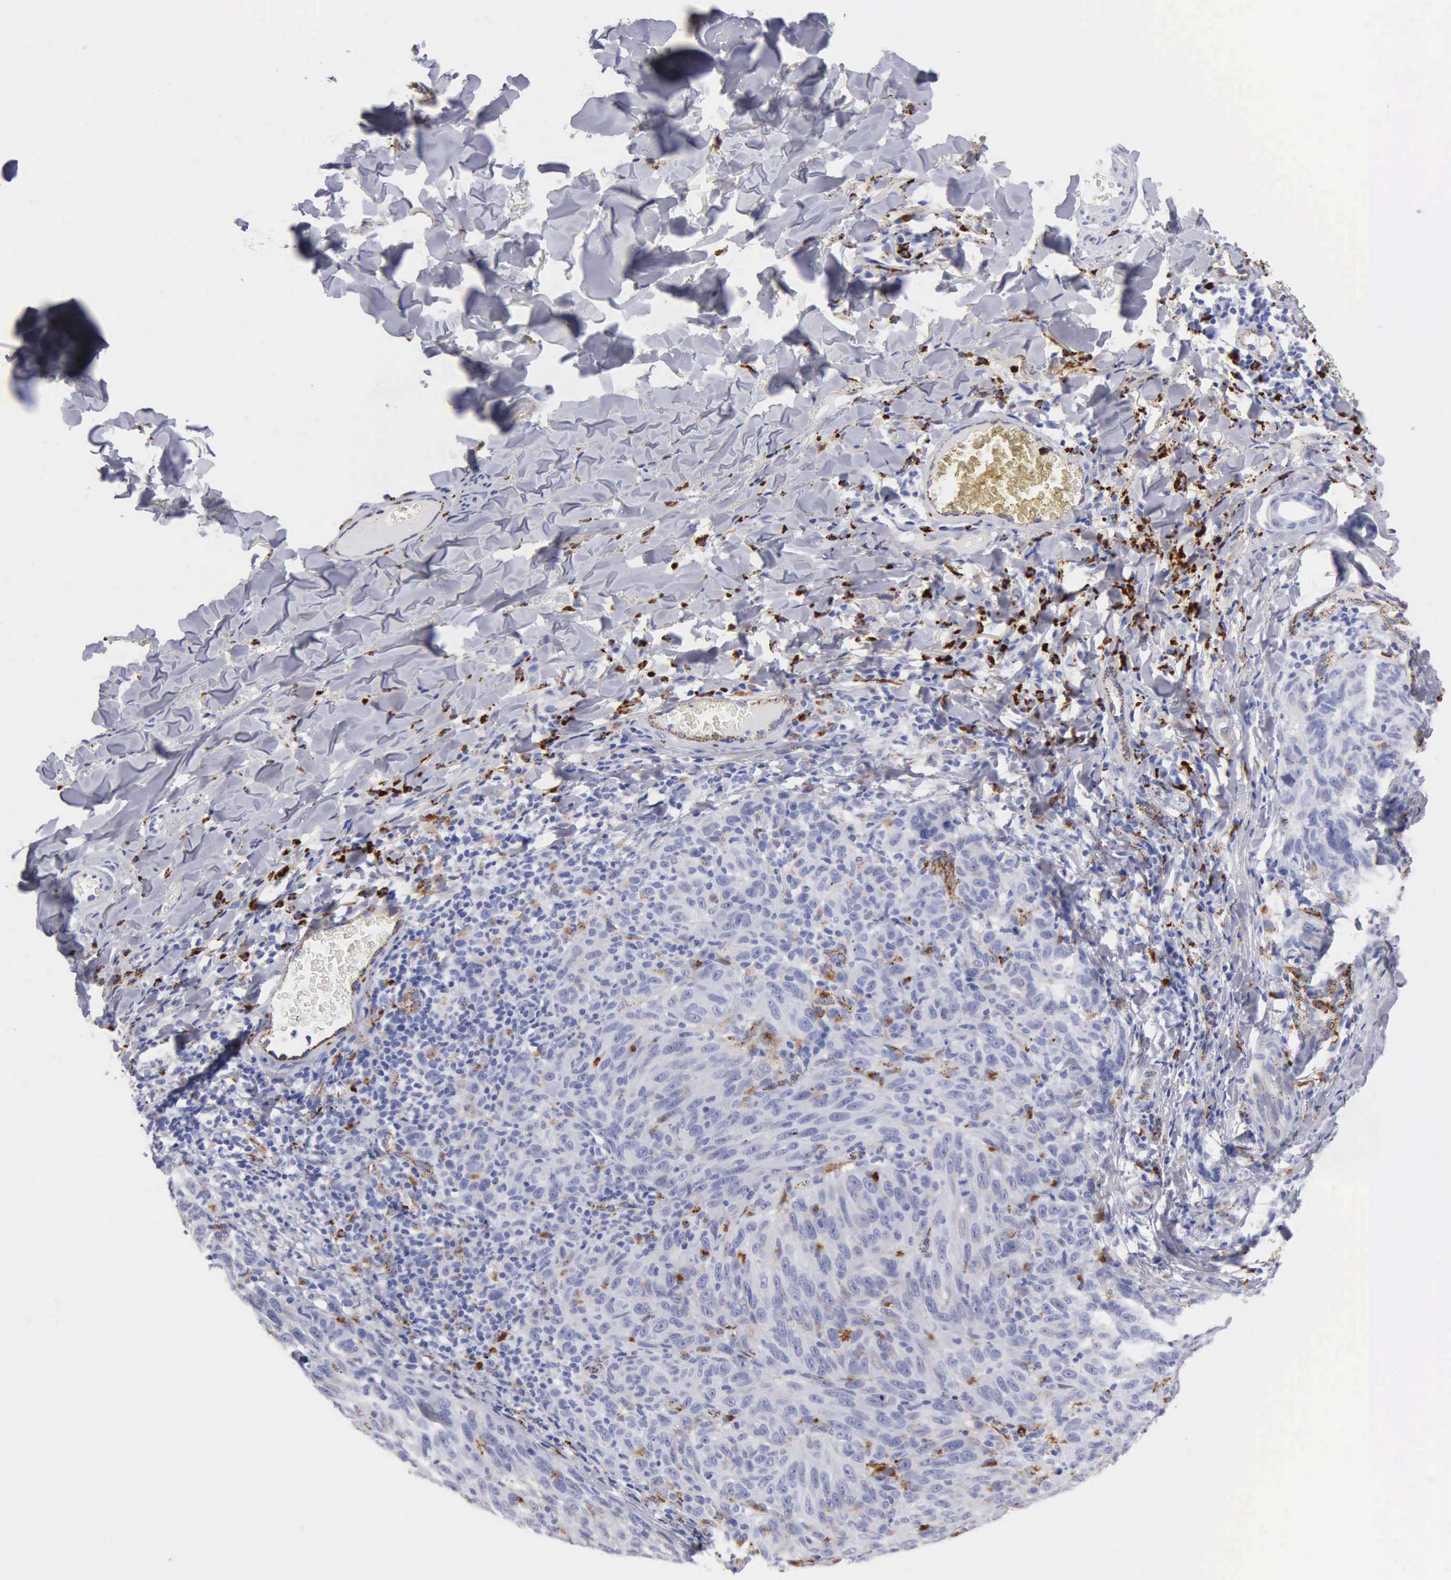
{"staining": {"intensity": "negative", "quantity": "none", "location": "none"}, "tissue": "melanoma", "cell_type": "Tumor cells", "image_type": "cancer", "snomed": [{"axis": "morphology", "description": "Malignant melanoma, NOS"}, {"axis": "topography", "description": "Skin"}], "caption": "IHC of melanoma exhibits no staining in tumor cells. (Brightfield microscopy of DAB immunohistochemistry at high magnification).", "gene": "CTSL", "patient": {"sex": "male", "age": 76}}